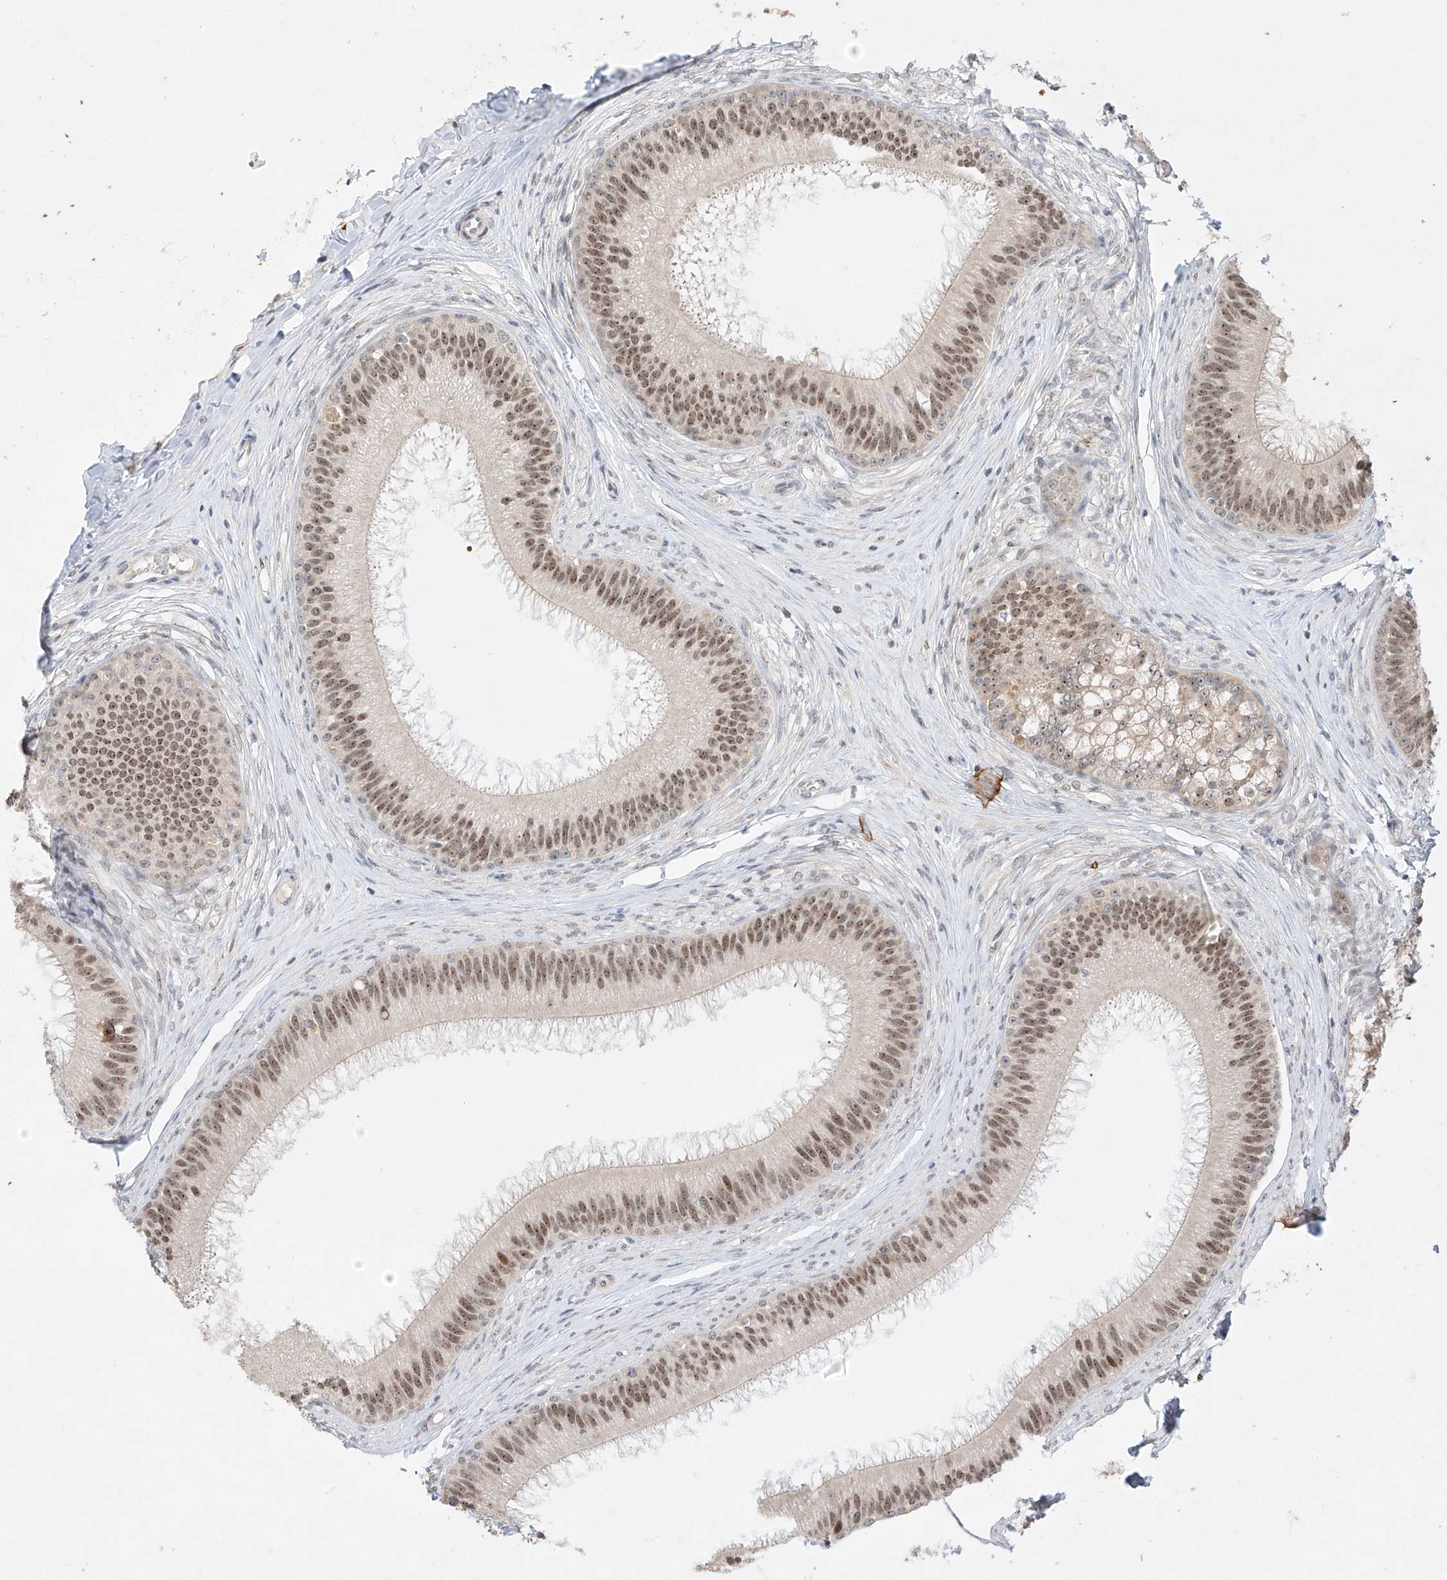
{"staining": {"intensity": "moderate", "quantity": ">75%", "location": "nuclear"}, "tissue": "epididymis", "cell_type": "Glandular cells", "image_type": "normal", "snomed": [{"axis": "morphology", "description": "Normal tissue, NOS"}, {"axis": "topography", "description": "Epididymis"}], "caption": "Protein analysis of normal epididymis reveals moderate nuclear staining in approximately >75% of glandular cells.", "gene": "TASP1", "patient": {"sex": "male", "age": 27}}